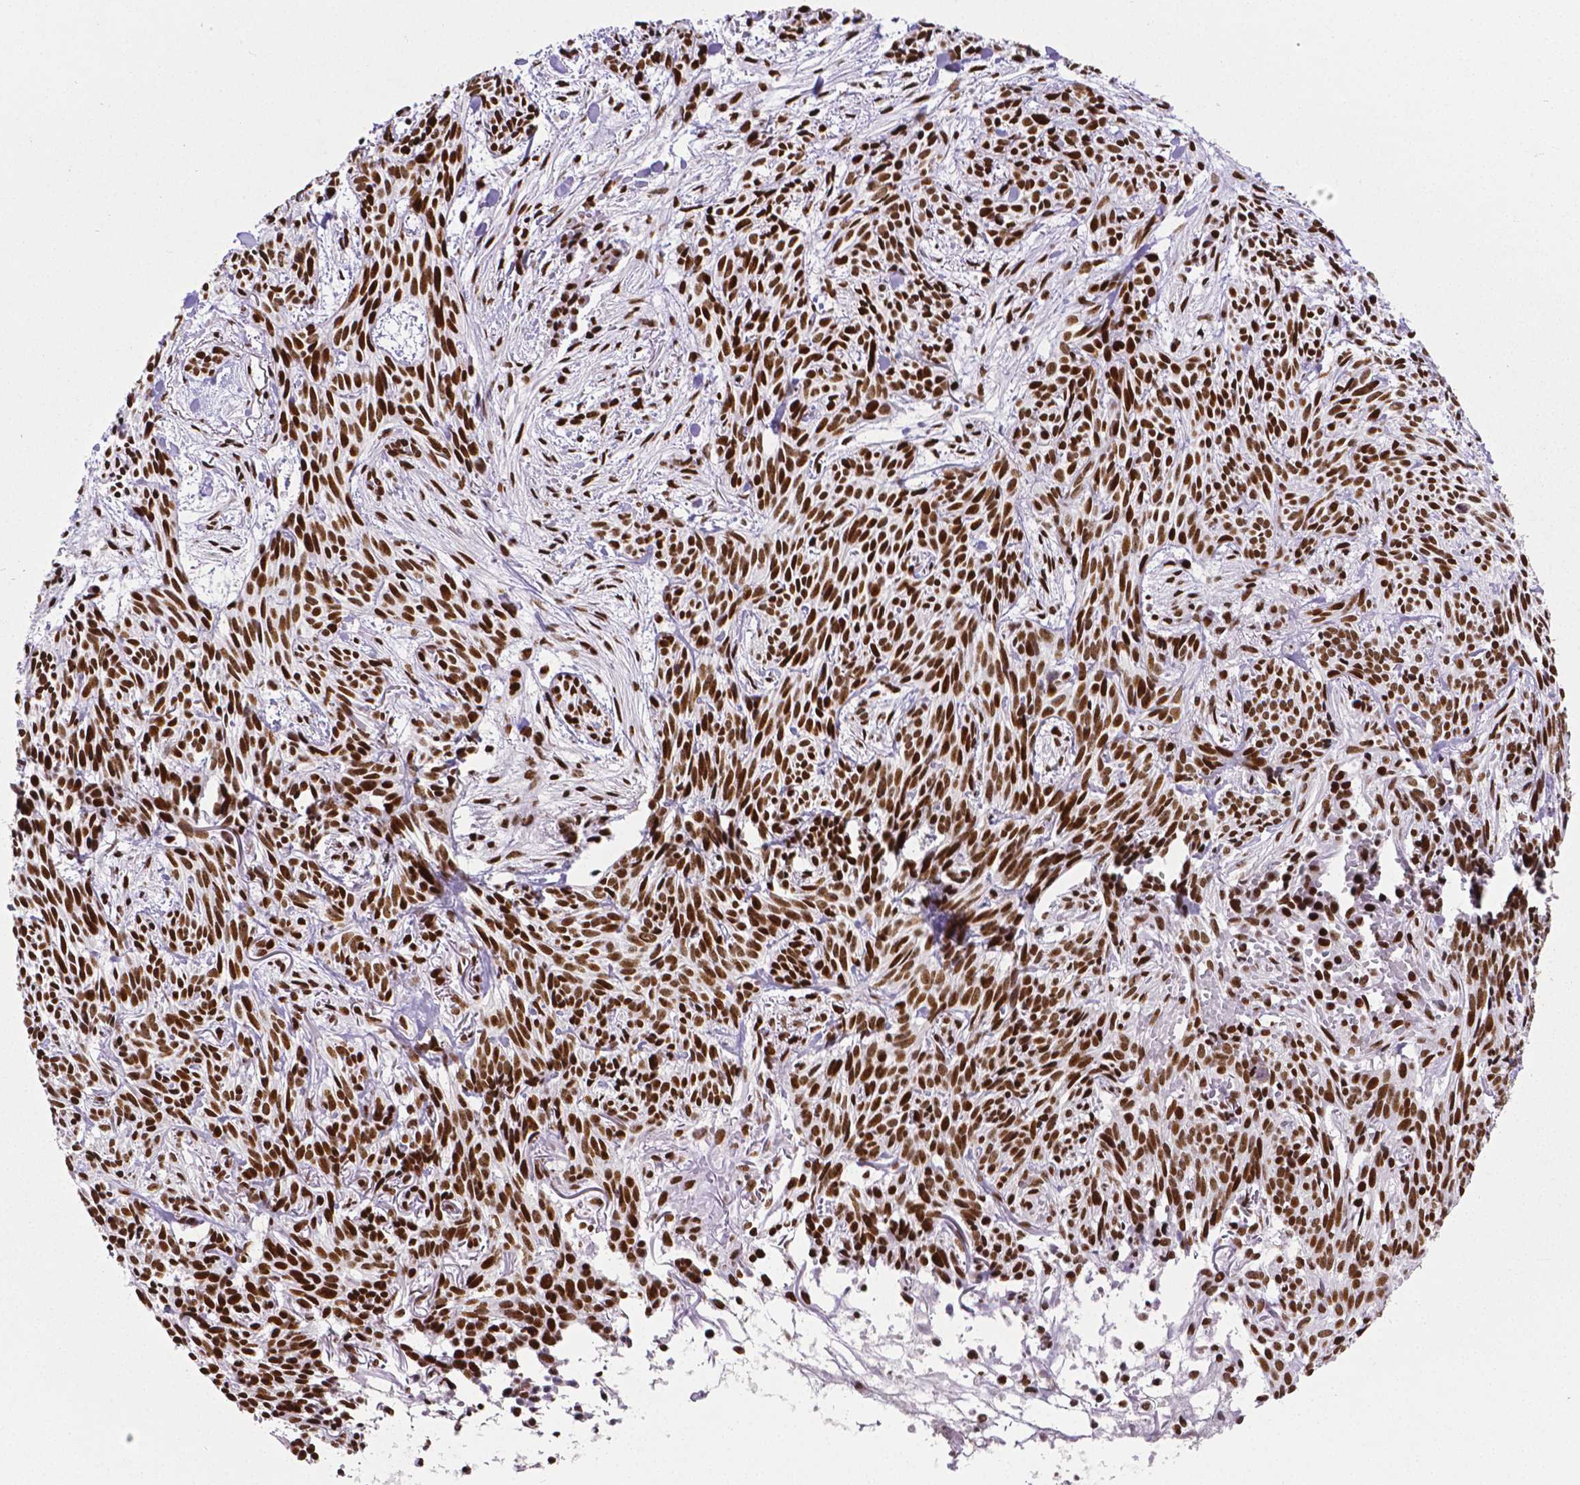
{"staining": {"intensity": "strong", "quantity": ">75%", "location": "nuclear"}, "tissue": "skin cancer", "cell_type": "Tumor cells", "image_type": "cancer", "snomed": [{"axis": "morphology", "description": "Basal cell carcinoma"}, {"axis": "topography", "description": "Skin"}], "caption": "The histopathology image displays a brown stain indicating the presence of a protein in the nuclear of tumor cells in skin basal cell carcinoma.", "gene": "CTCF", "patient": {"sex": "male", "age": 71}}